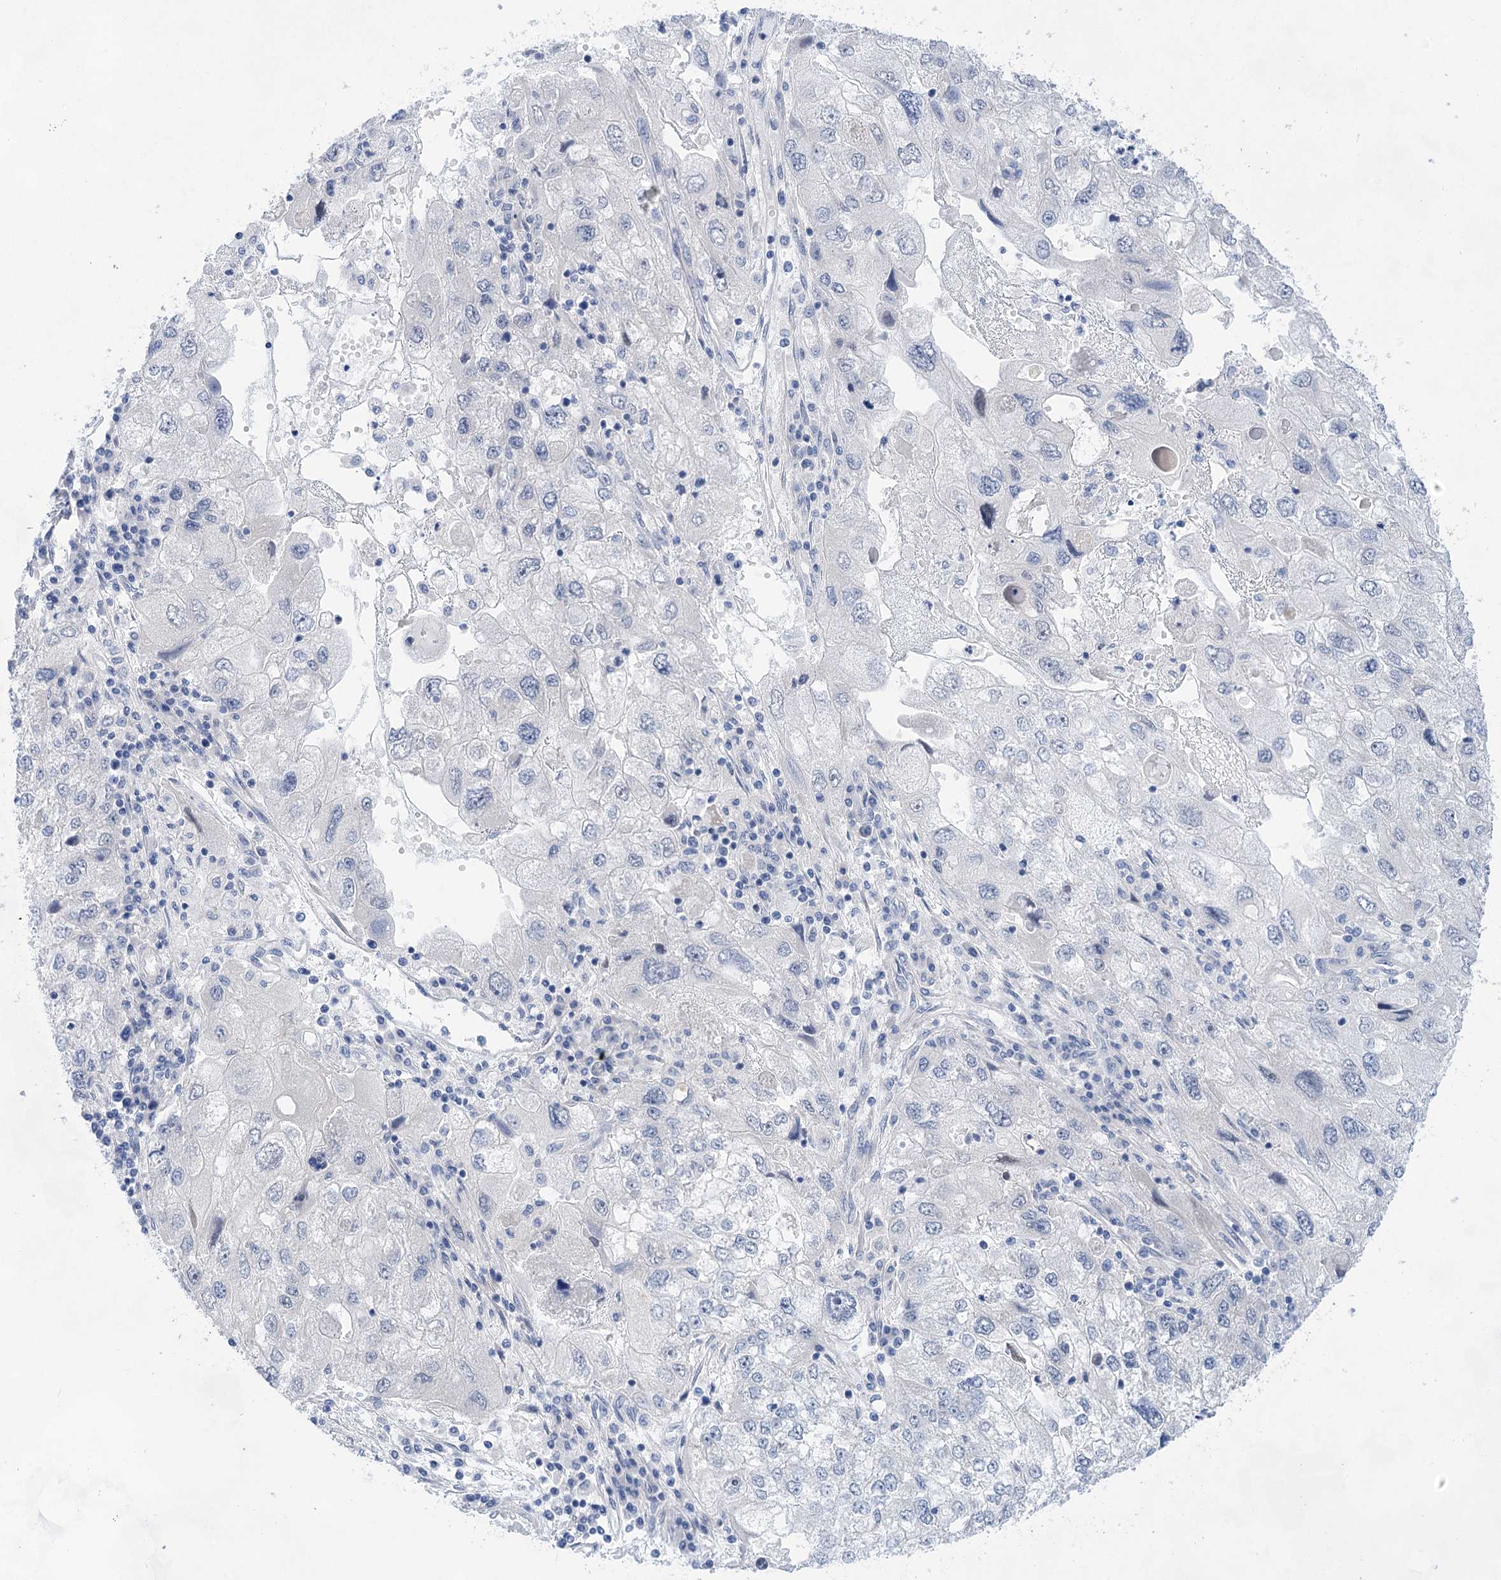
{"staining": {"intensity": "negative", "quantity": "none", "location": "none"}, "tissue": "endometrial cancer", "cell_type": "Tumor cells", "image_type": "cancer", "snomed": [{"axis": "morphology", "description": "Adenocarcinoma, NOS"}, {"axis": "topography", "description": "Endometrium"}], "caption": "DAB immunohistochemical staining of endometrial cancer (adenocarcinoma) reveals no significant positivity in tumor cells.", "gene": "LALBA", "patient": {"sex": "female", "age": 49}}